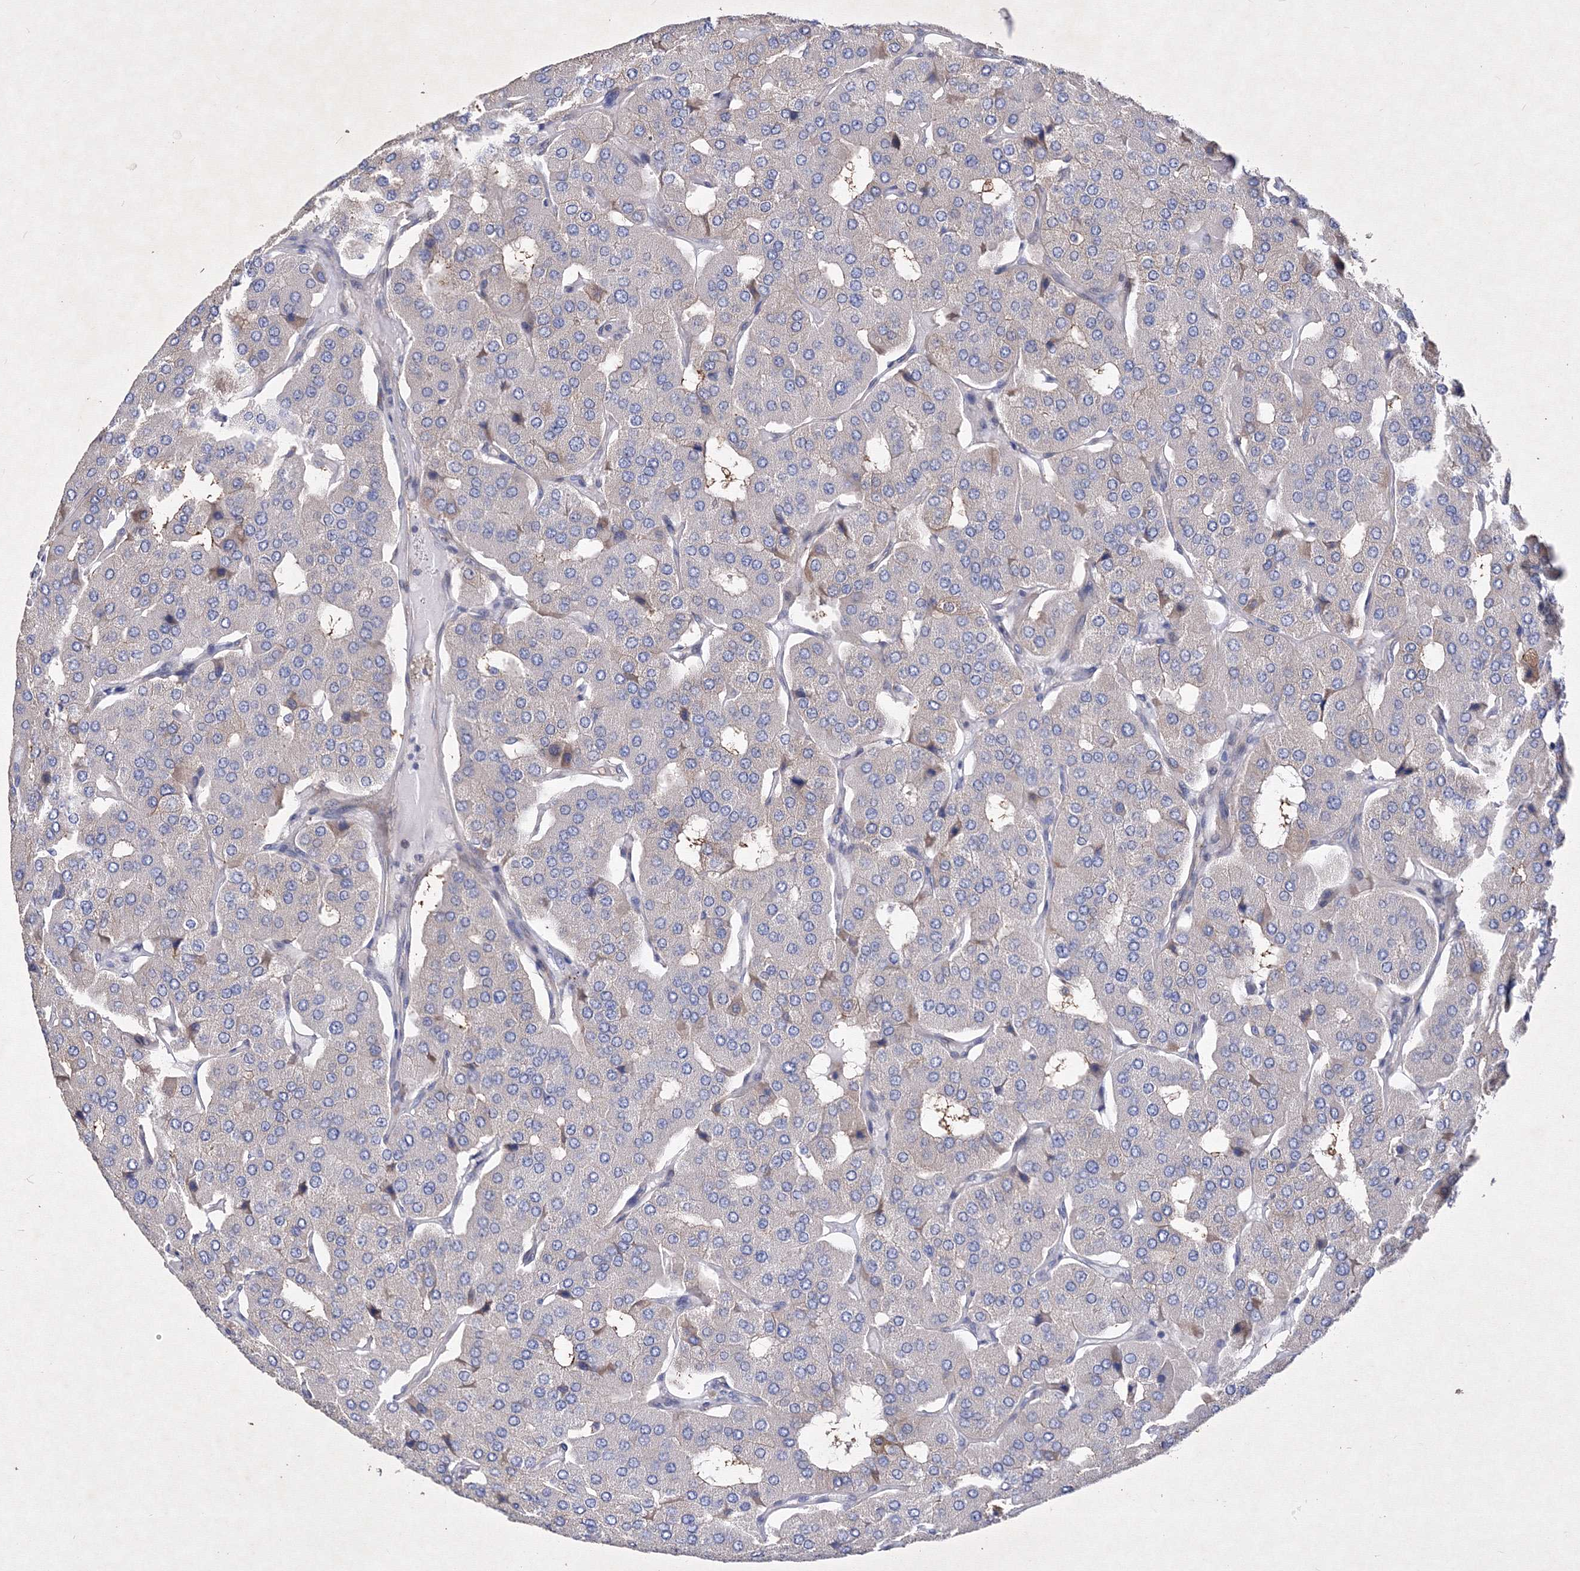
{"staining": {"intensity": "negative", "quantity": "none", "location": "none"}, "tissue": "parathyroid gland", "cell_type": "Glandular cells", "image_type": "normal", "snomed": [{"axis": "morphology", "description": "Normal tissue, NOS"}, {"axis": "morphology", "description": "Adenoma, NOS"}, {"axis": "topography", "description": "Parathyroid gland"}], "caption": "DAB (3,3'-diaminobenzidine) immunohistochemical staining of normal human parathyroid gland demonstrates no significant positivity in glandular cells. (Brightfield microscopy of DAB immunohistochemistry (IHC) at high magnification).", "gene": "SNX18", "patient": {"sex": "female", "age": 86}}